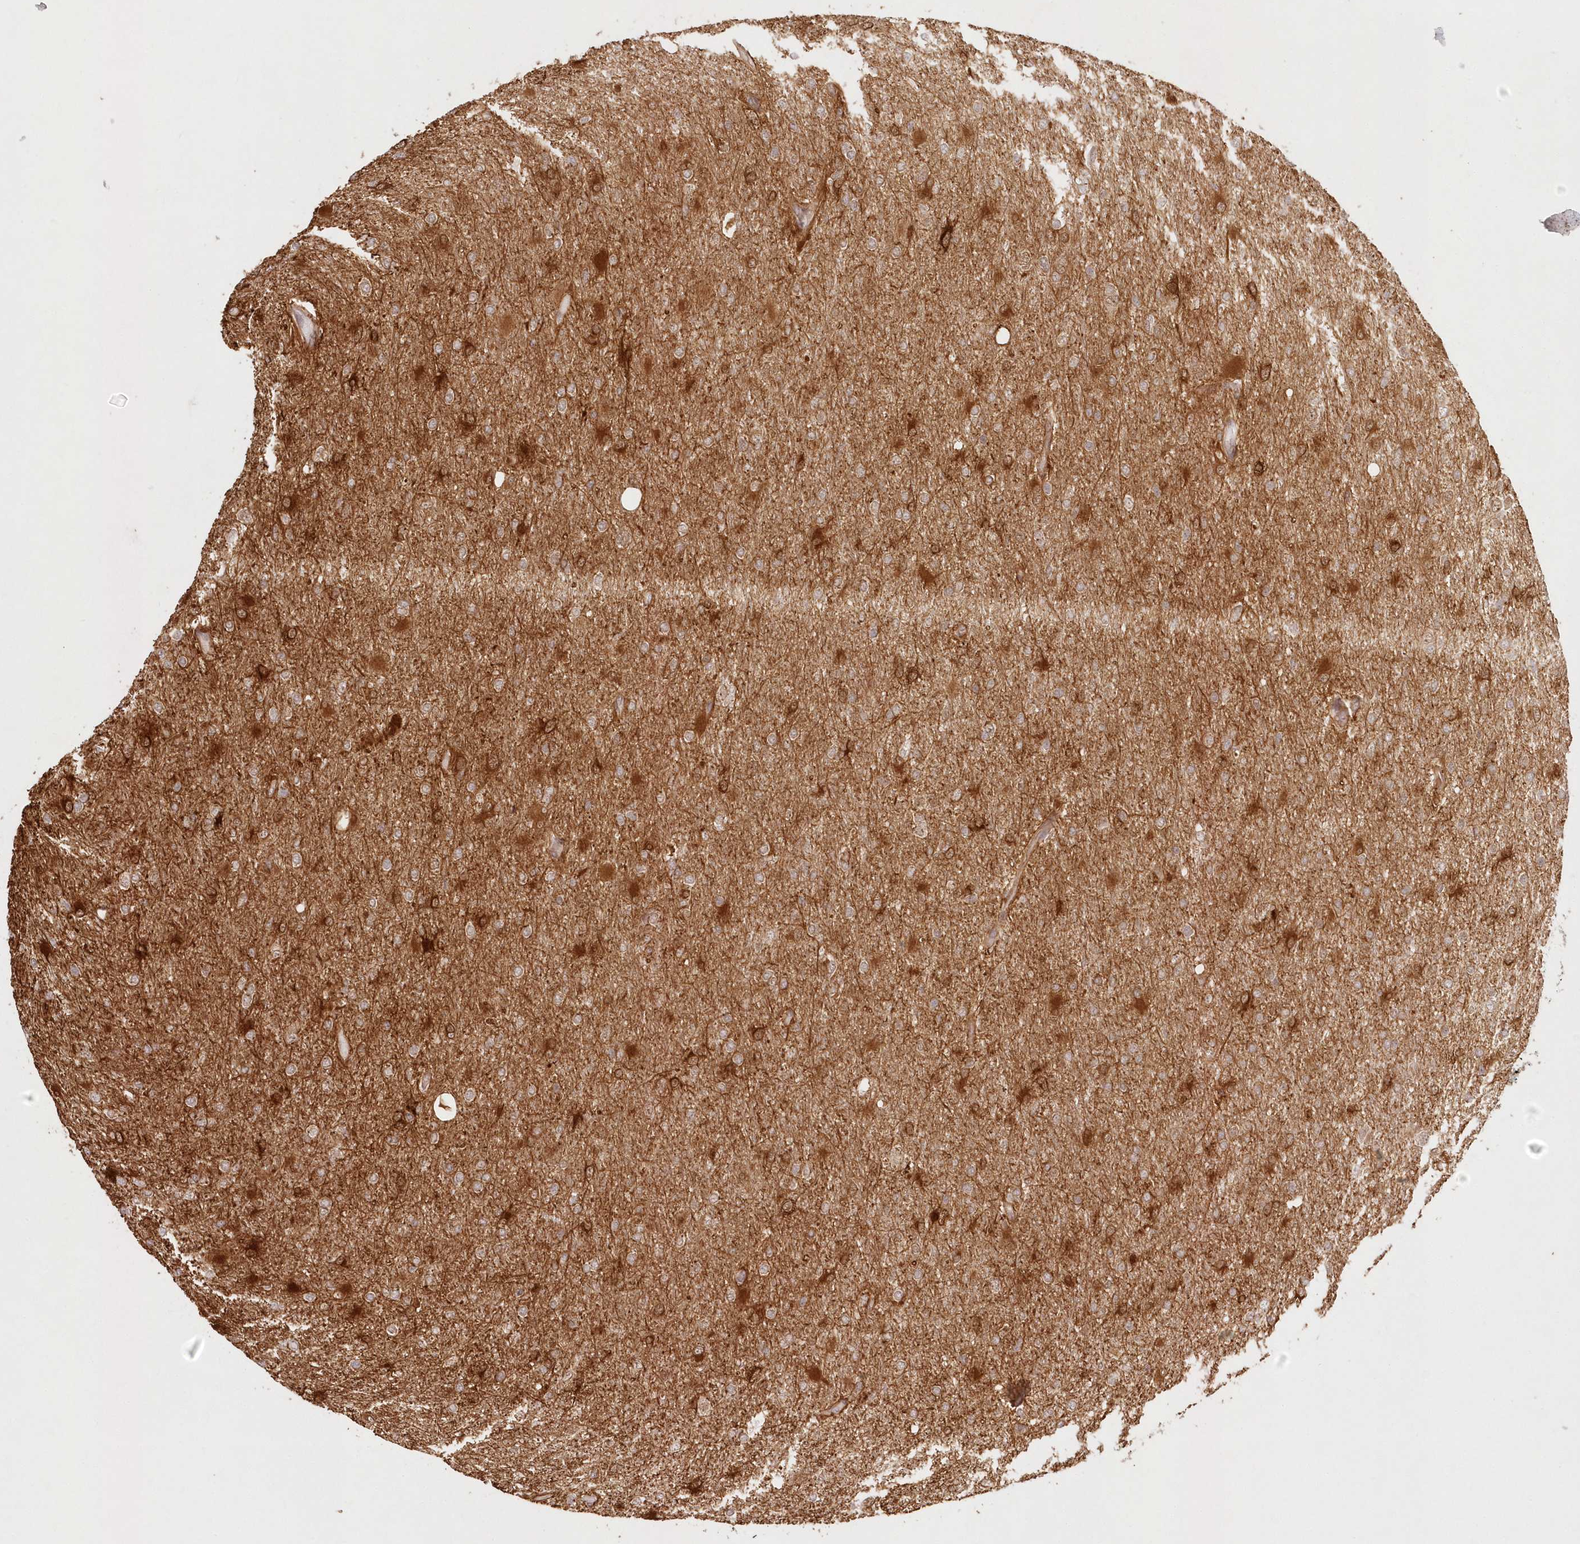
{"staining": {"intensity": "strong", "quantity": "<25%", "location": "cytoplasmic/membranous"}, "tissue": "glioma", "cell_type": "Tumor cells", "image_type": "cancer", "snomed": [{"axis": "morphology", "description": "Glioma, malignant, High grade"}, {"axis": "topography", "description": "Cerebral cortex"}], "caption": "The immunohistochemical stain highlights strong cytoplasmic/membranous staining in tumor cells of malignant glioma (high-grade) tissue. The staining is performed using DAB (3,3'-diaminobenzidine) brown chromogen to label protein expression. The nuclei are counter-stained blue using hematoxylin.", "gene": "KIAA0232", "patient": {"sex": "female", "age": 36}}